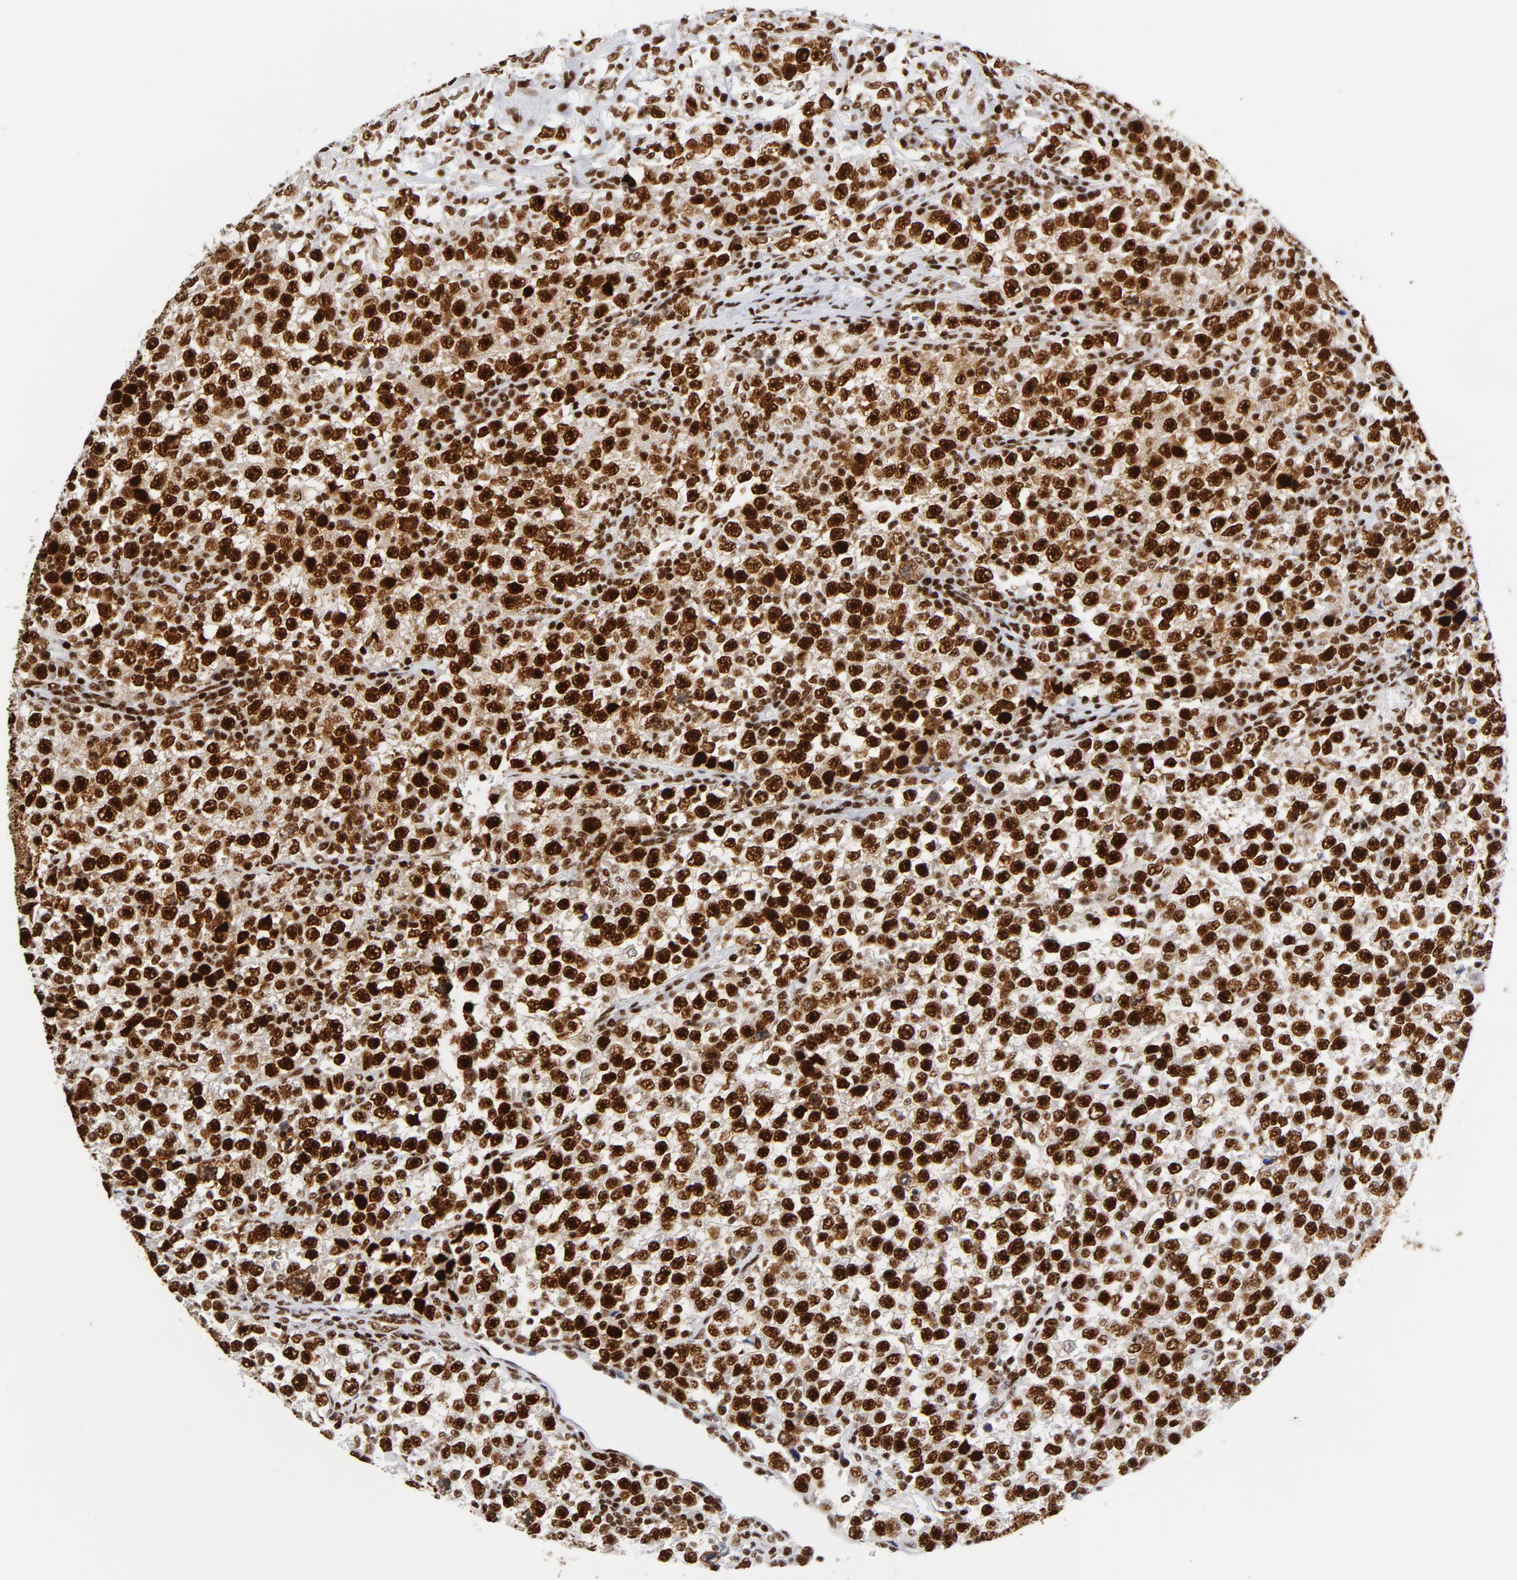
{"staining": {"intensity": "strong", "quantity": ">75%", "location": "cytoplasmic/membranous,nuclear"}, "tissue": "testis cancer", "cell_type": "Tumor cells", "image_type": "cancer", "snomed": [{"axis": "morphology", "description": "Seminoma, NOS"}, {"axis": "topography", "description": "Testis"}], "caption": "Testis cancer (seminoma) tissue exhibits strong cytoplasmic/membranous and nuclear expression in about >75% of tumor cells, visualized by immunohistochemistry. (Brightfield microscopy of DAB IHC at high magnification).", "gene": "XRCC5", "patient": {"sex": "male", "age": 43}}